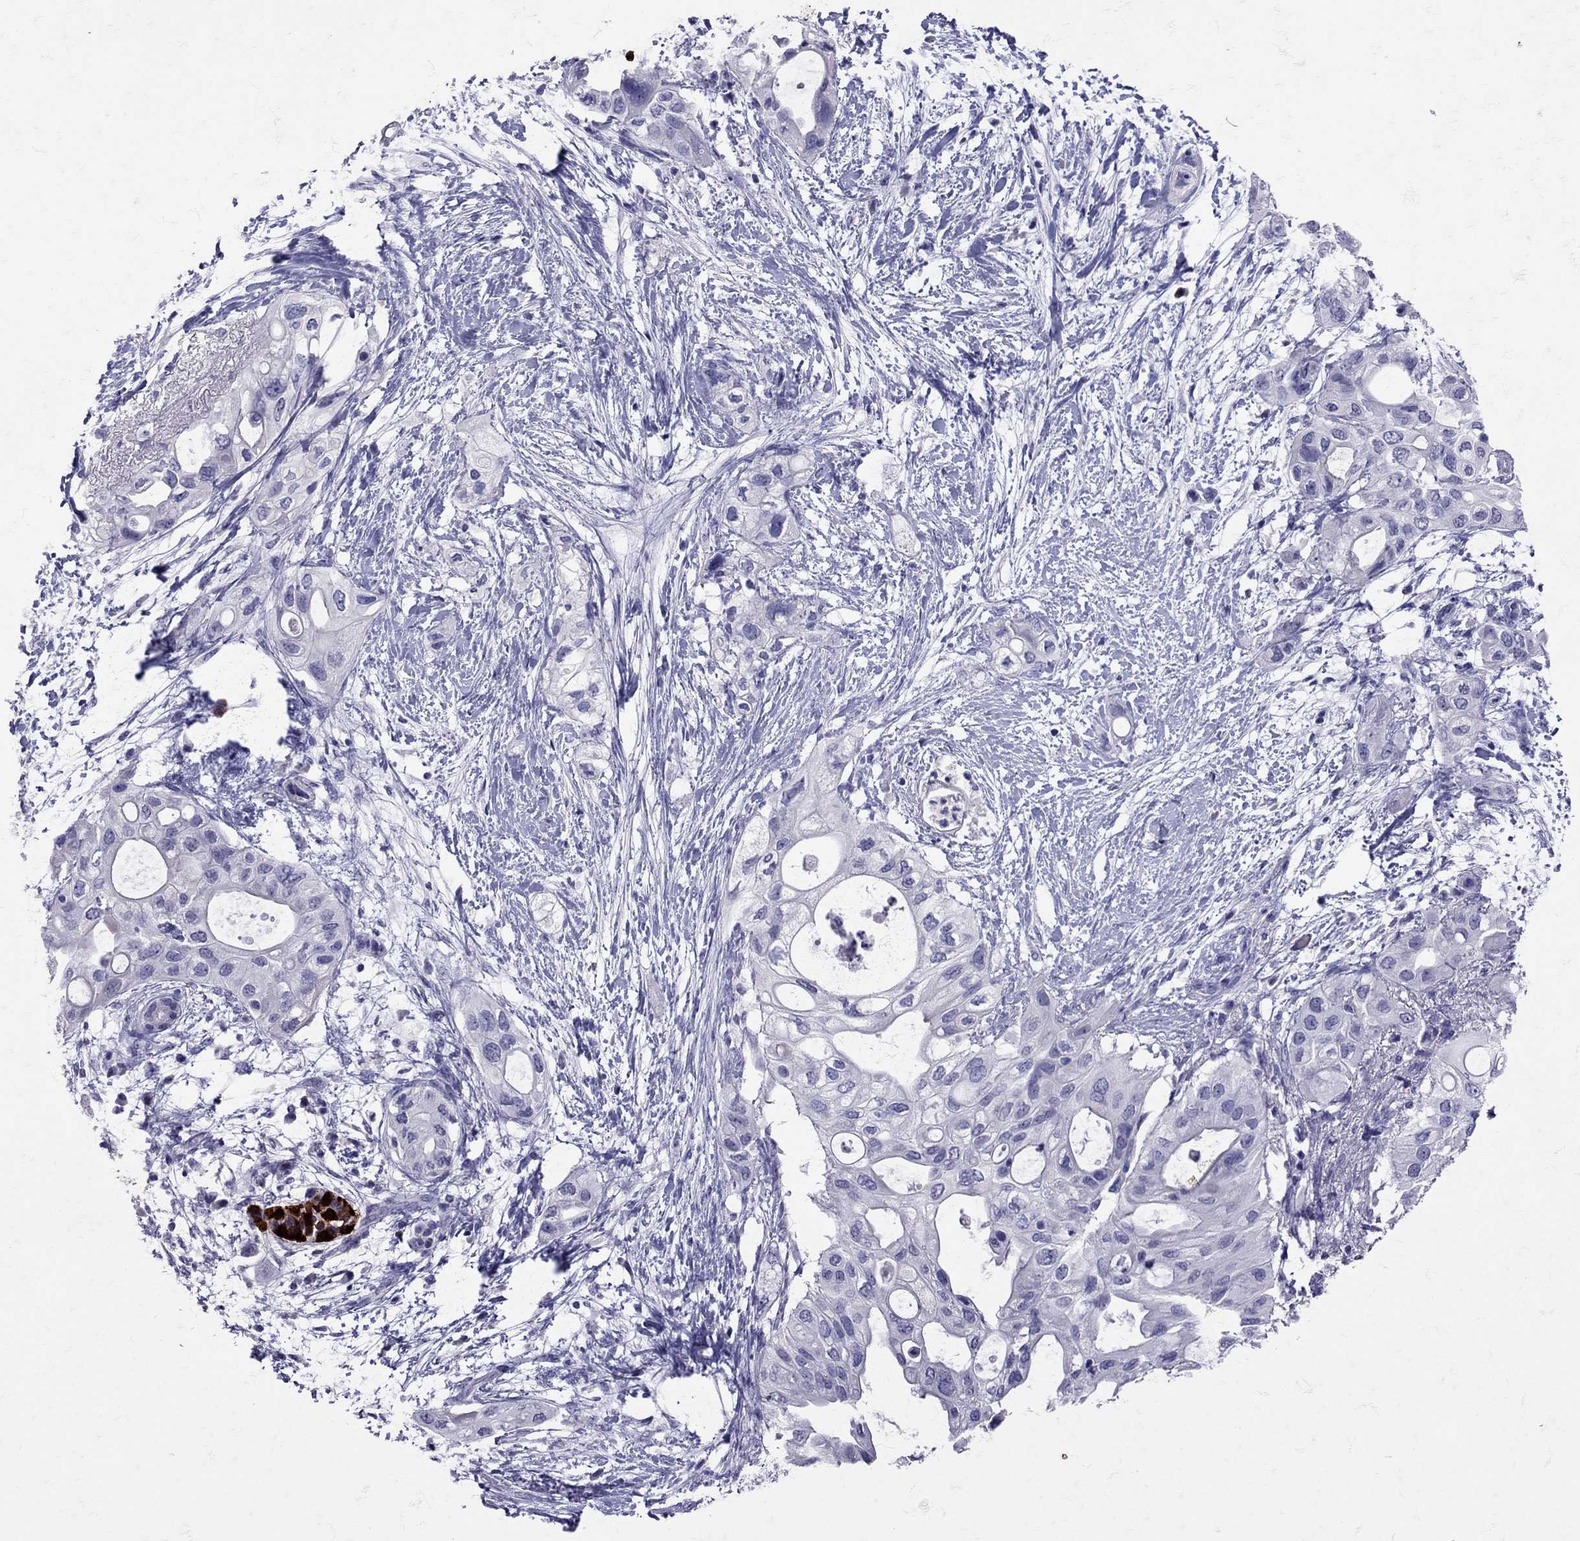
{"staining": {"intensity": "negative", "quantity": "none", "location": "none"}, "tissue": "pancreatic cancer", "cell_type": "Tumor cells", "image_type": "cancer", "snomed": [{"axis": "morphology", "description": "Adenocarcinoma, NOS"}, {"axis": "topography", "description": "Pancreas"}], "caption": "IHC of pancreatic adenocarcinoma exhibits no staining in tumor cells.", "gene": "SST", "patient": {"sex": "female", "age": 72}}